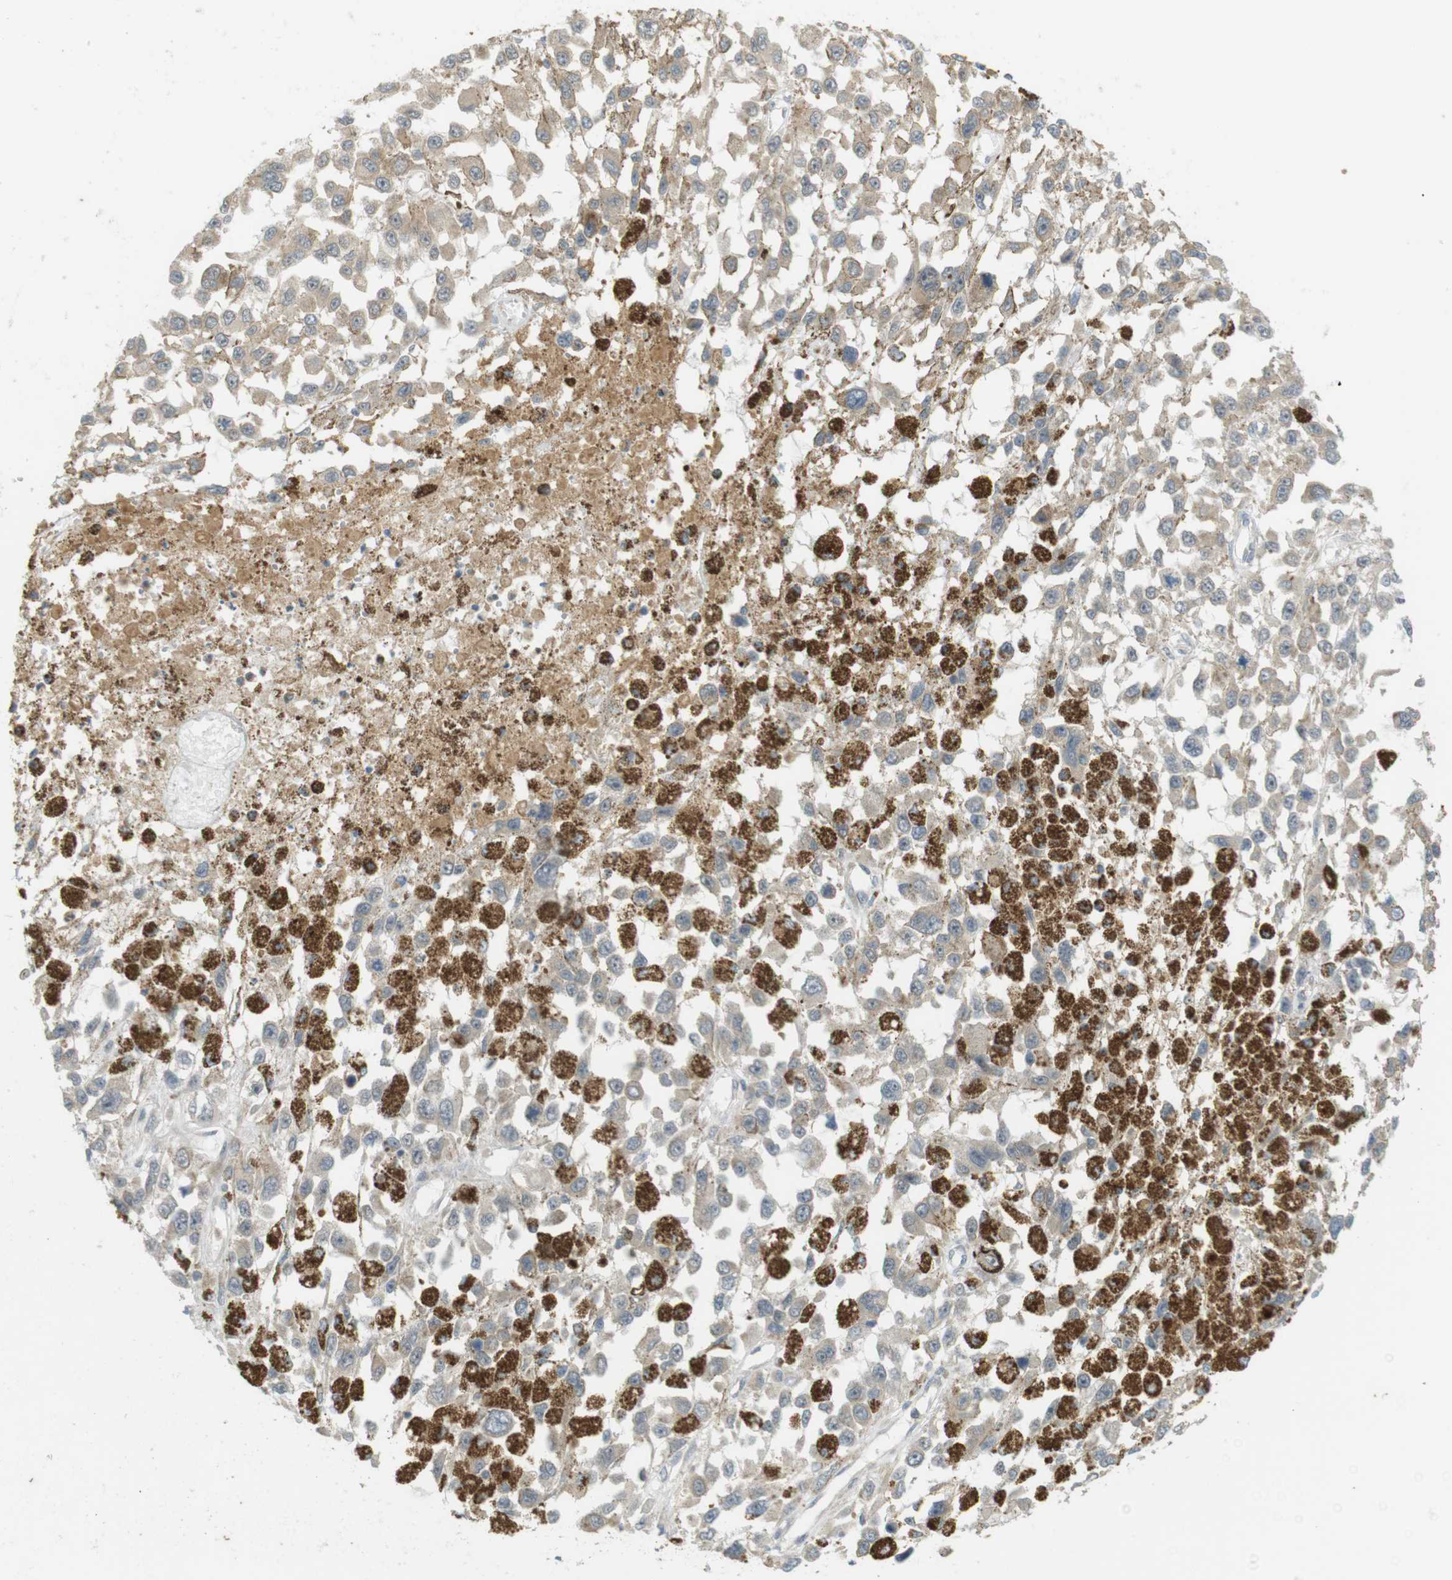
{"staining": {"intensity": "weak", "quantity": ">75%", "location": "cytoplasmic/membranous"}, "tissue": "melanoma", "cell_type": "Tumor cells", "image_type": "cancer", "snomed": [{"axis": "morphology", "description": "Malignant melanoma, Metastatic site"}, {"axis": "topography", "description": "Lymph node"}], "caption": "Brown immunohistochemical staining in human melanoma exhibits weak cytoplasmic/membranous expression in approximately >75% of tumor cells.", "gene": "CLRN3", "patient": {"sex": "male", "age": 59}}